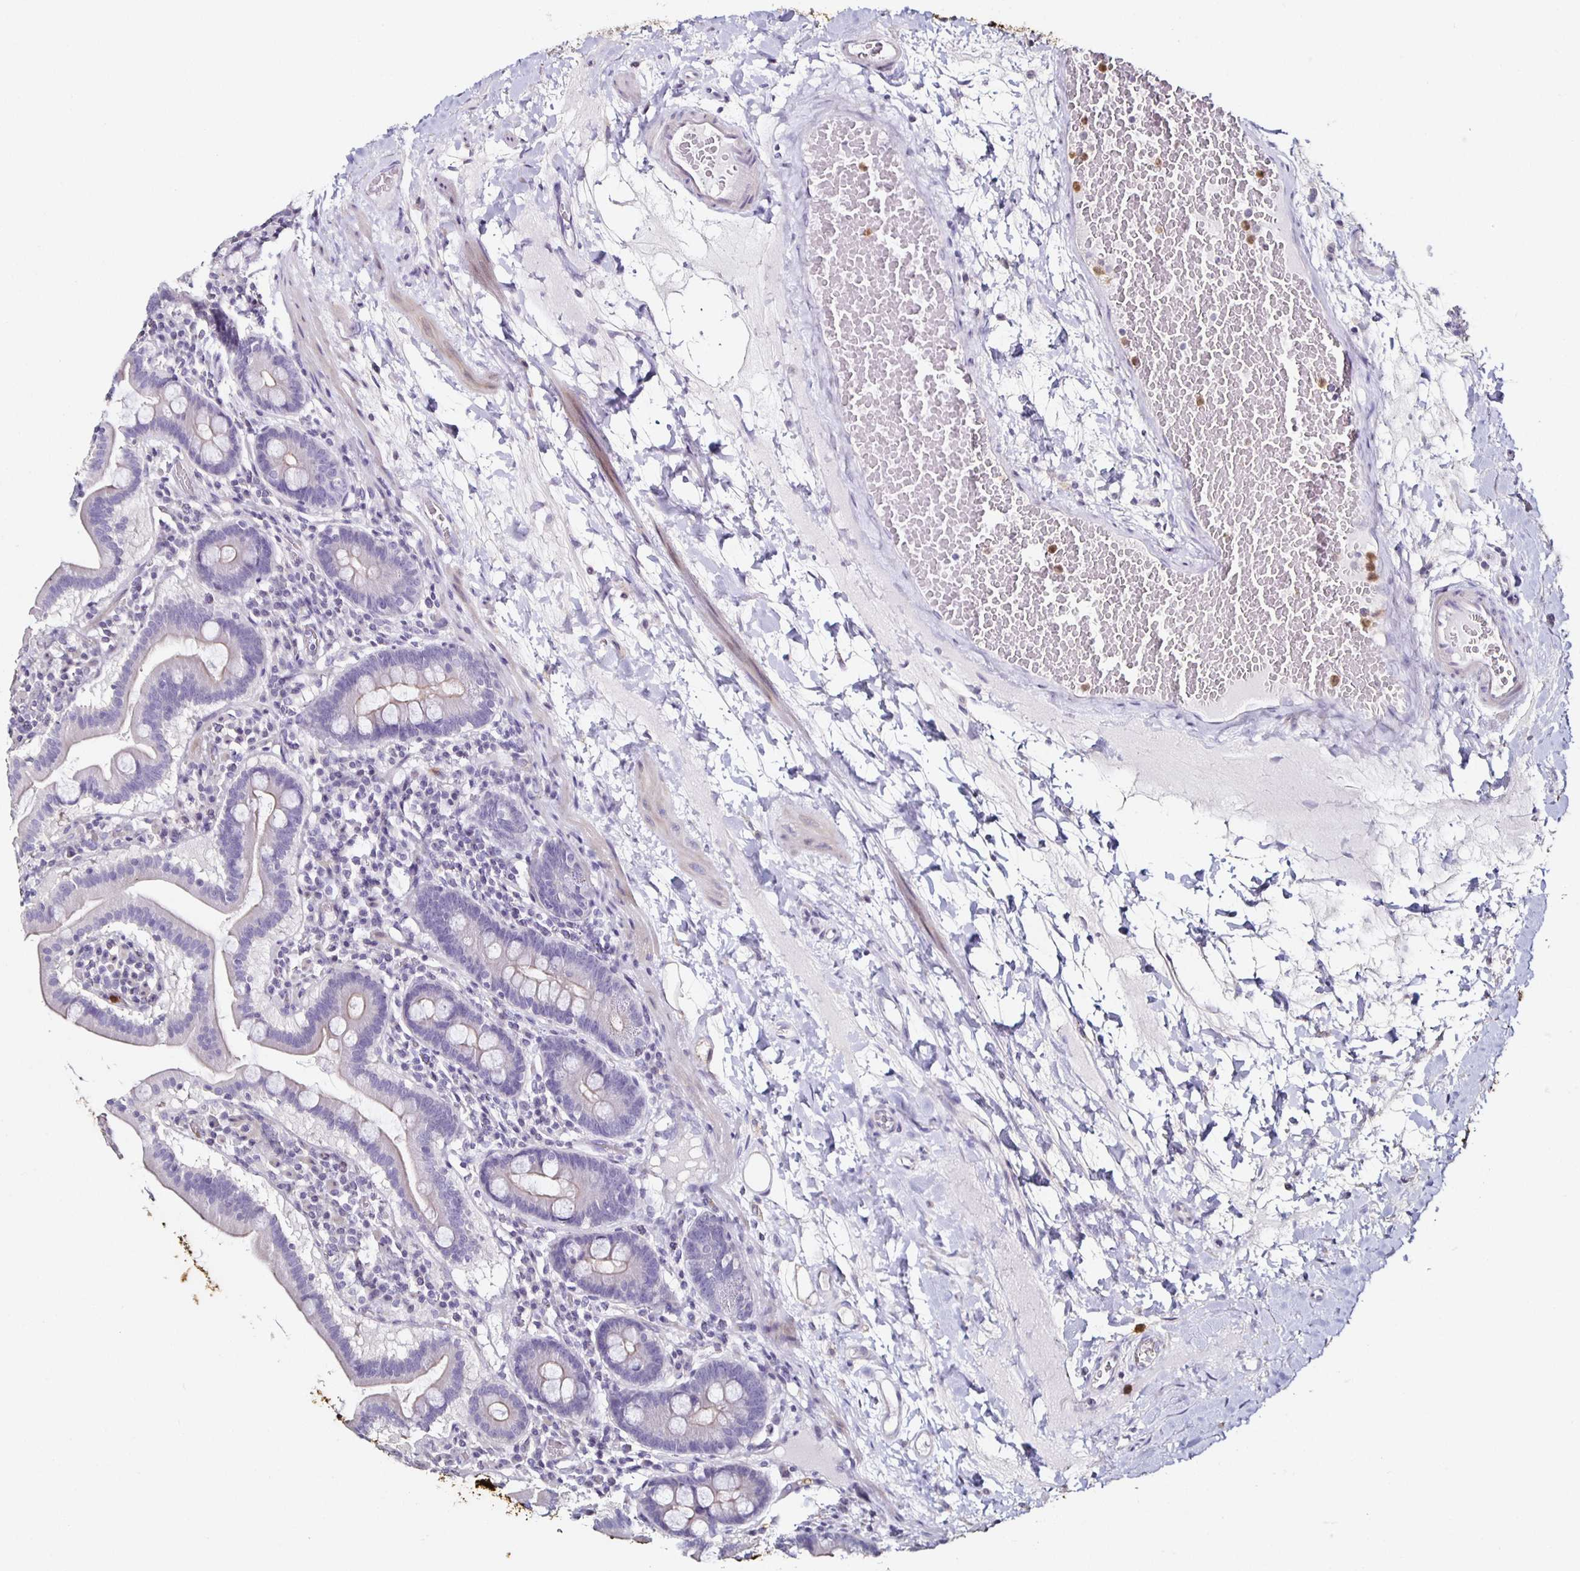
{"staining": {"intensity": "negative", "quantity": "none", "location": "none"}, "tissue": "small intestine", "cell_type": "Glandular cells", "image_type": "normal", "snomed": [{"axis": "morphology", "description": "Normal tissue, NOS"}, {"axis": "topography", "description": "Small intestine"}], "caption": "This is an immunohistochemistry (IHC) micrograph of unremarkable human small intestine. There is no staining in glandular cells.", "gene": "TLR4", "patient": {"sex": "male", "age": 26}}